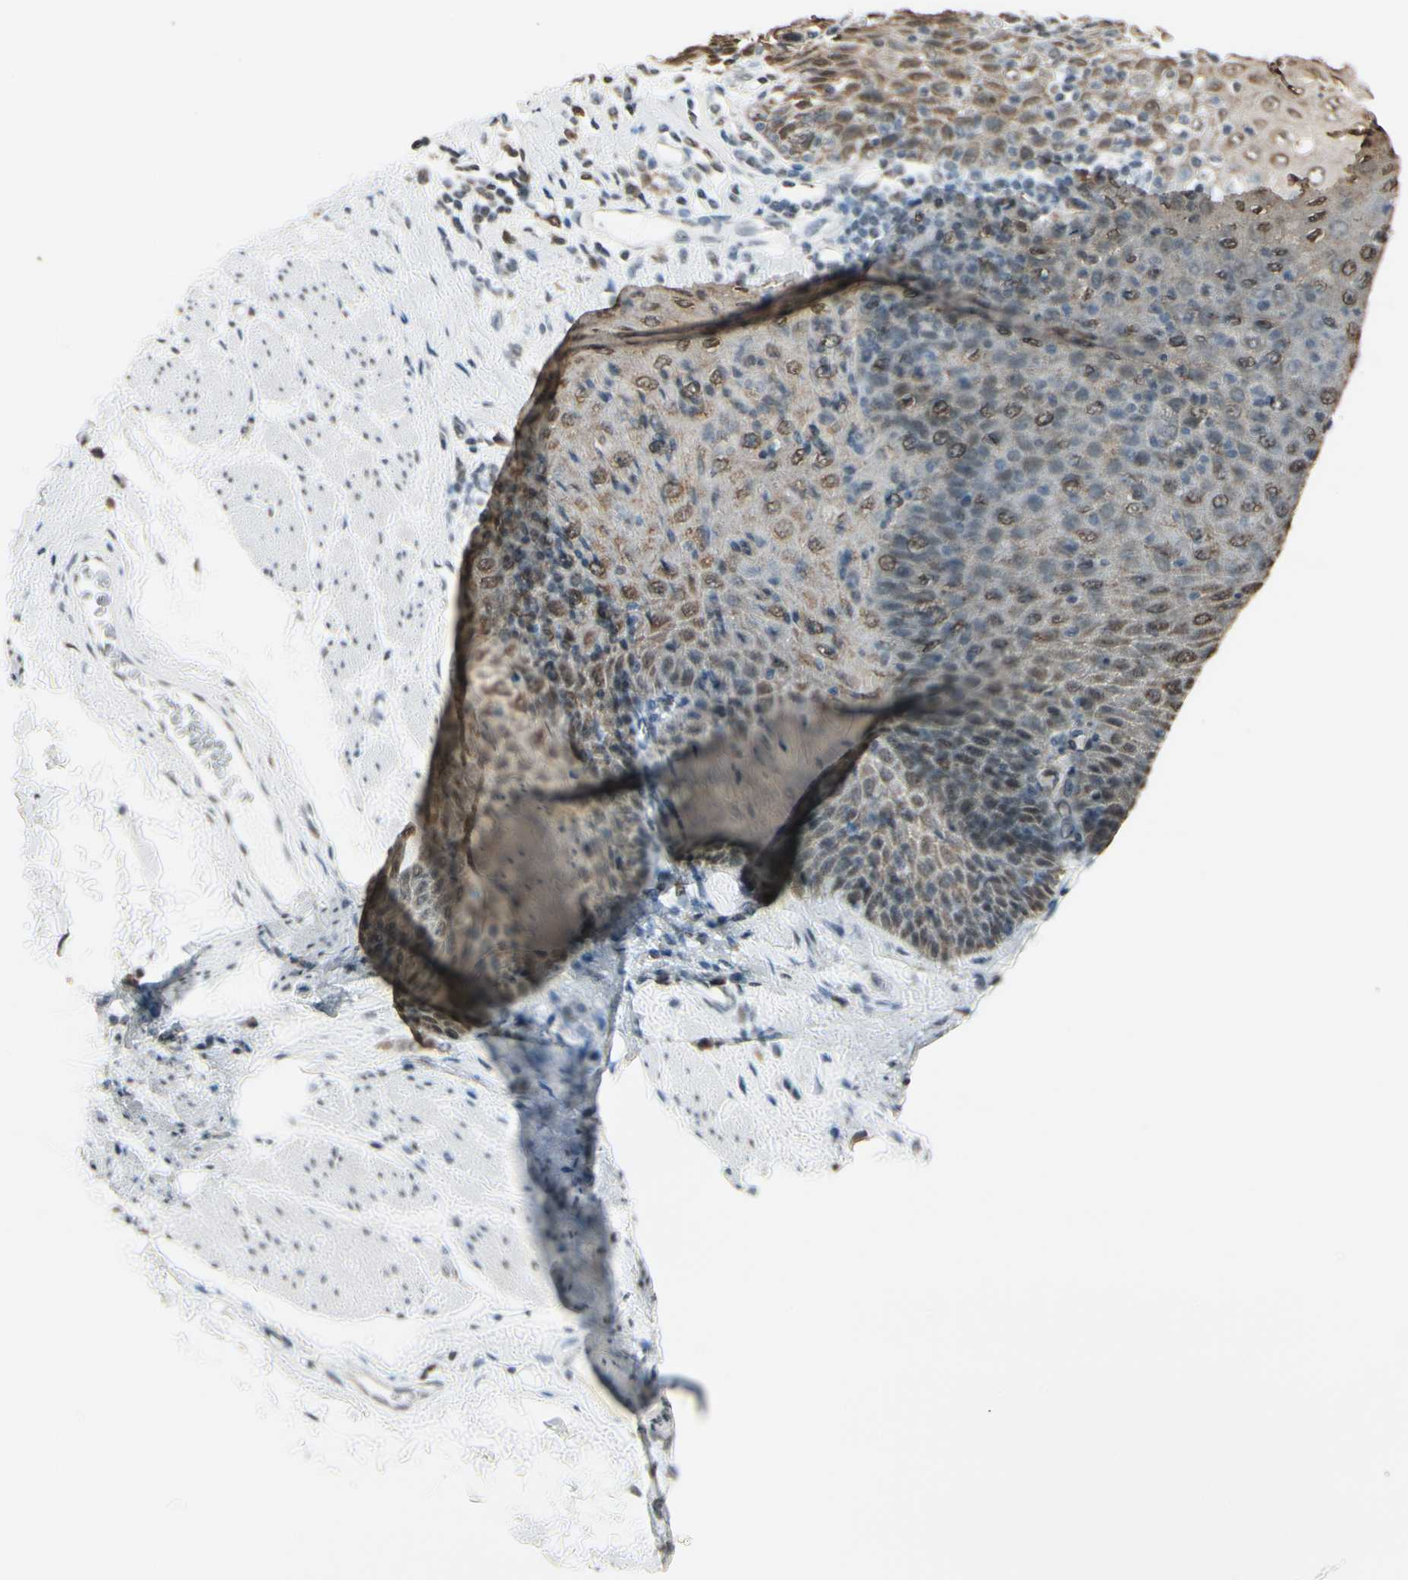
{"staining": {"intensity": "moderate", "quantity": "25%-75%", "location": "cytoplasmic/membranous"}, "tissue": "esophagus", "cell_type": "Squamous epithelial cells", "image_type": "normal", "snomed": [{"axis": "morphology", "description": "Normal tissue, NOS"}, {"axis": "topography", "description": "Esophagus"}], "caption": "Human esophagus stained for a protein (brown) reveals moderate cytoplasmic/membranous positive positivity in approximately 25%-75% of squamous epithelial cells.", "gene": "FANCG", "patient": {"sex": "female", "age": 61}}